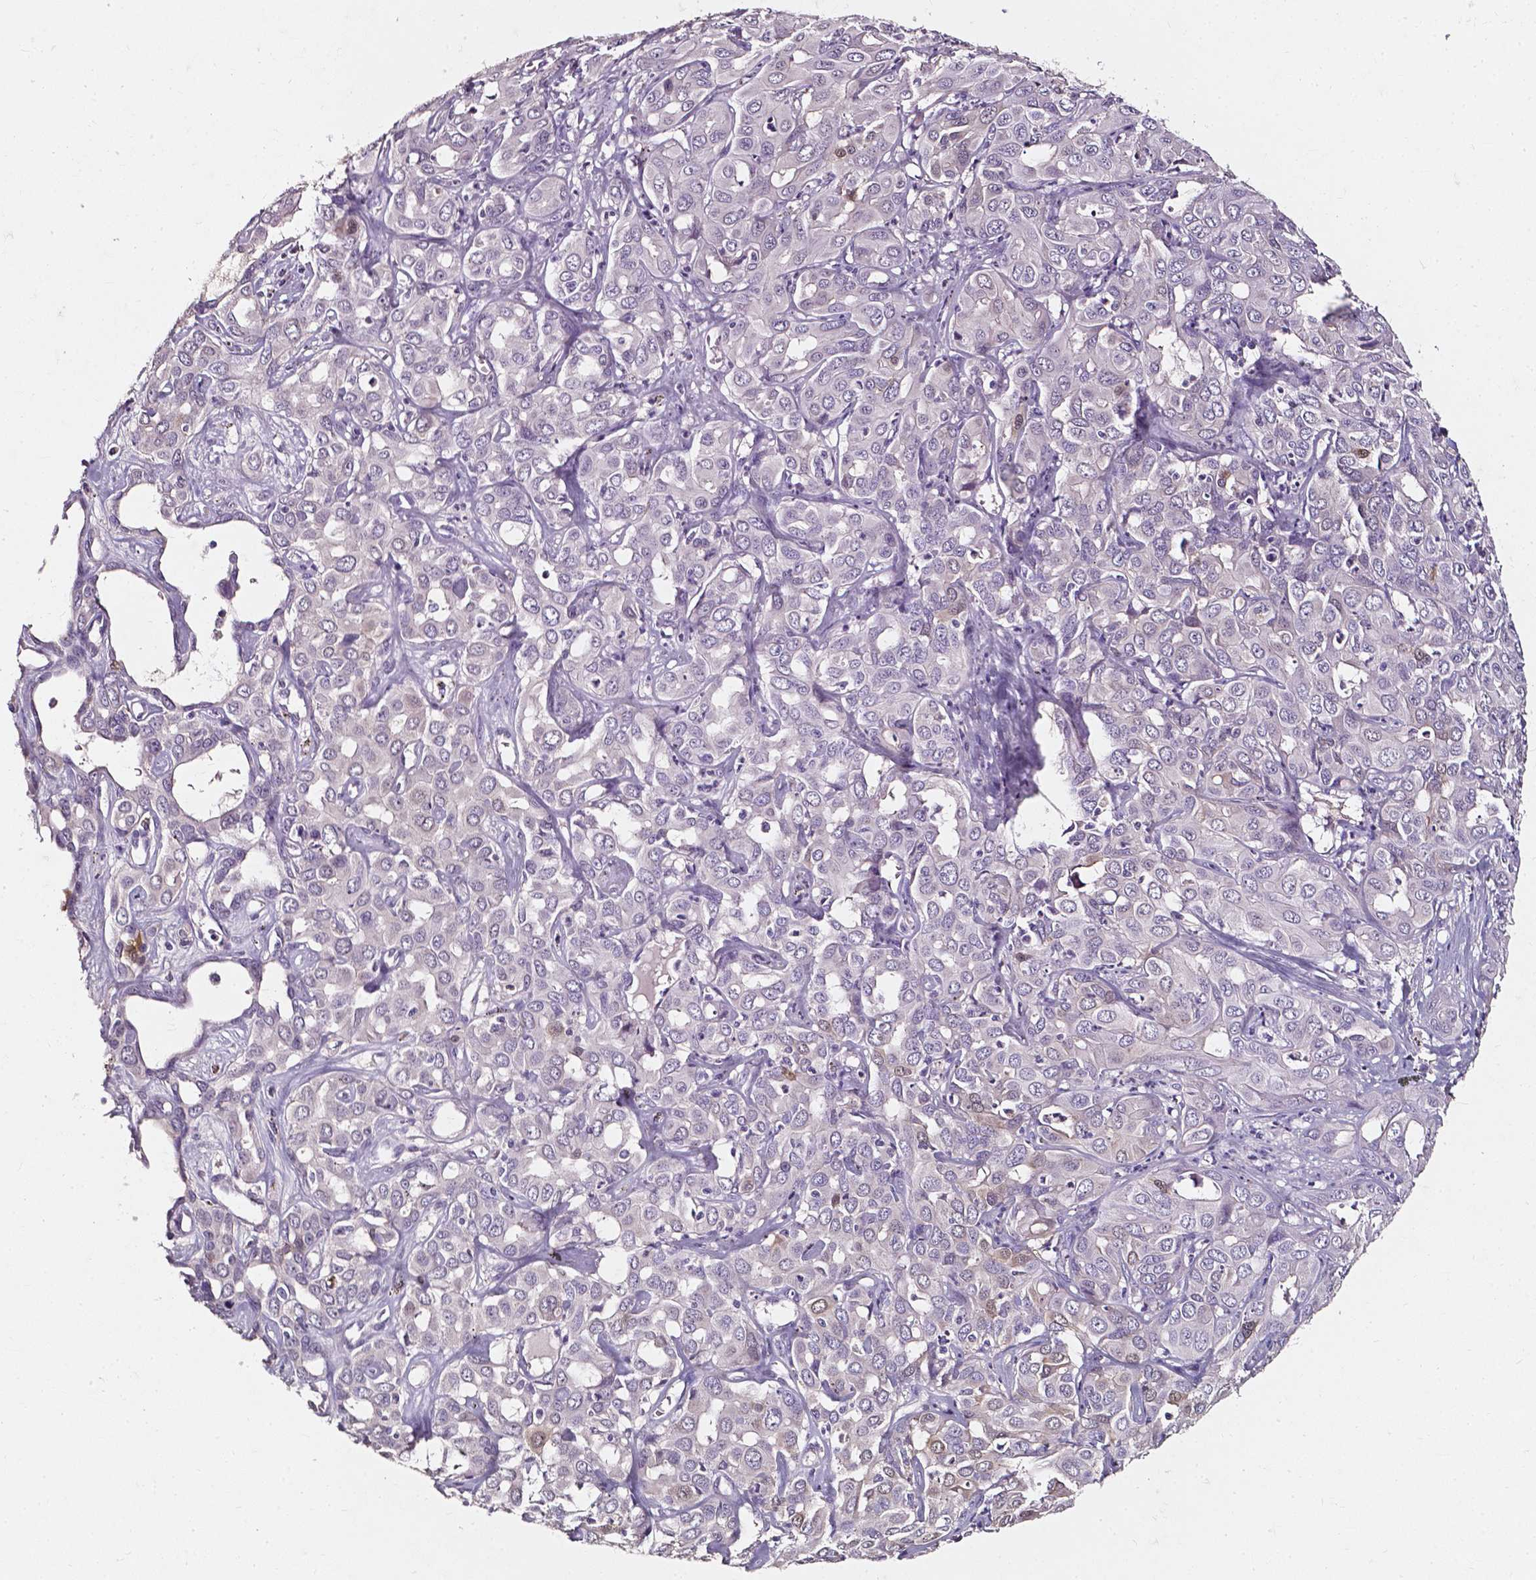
{"staining": {"intensity": "moderate", "quantity": "<25%", "location": "cytoplasmic/membranous,nuclear"}, "tissue": "liver cancer", "cell_type": "Tumor cells", "image_type": "cancer", "snomed": [{"axis": "morphology", "description": "Cholangiocarcinoma"}, {"axis": "topography", "description": "Liver"}], "caption": "Human liver cholangiocarcinoma stained for a protein (brown) reveals moderate cytoplasmic/membranous and nuclear positive staining in about <25% of tumor cells.", "gene": "AKR1B10", "patient": {"sex": "female", "age": 60}}